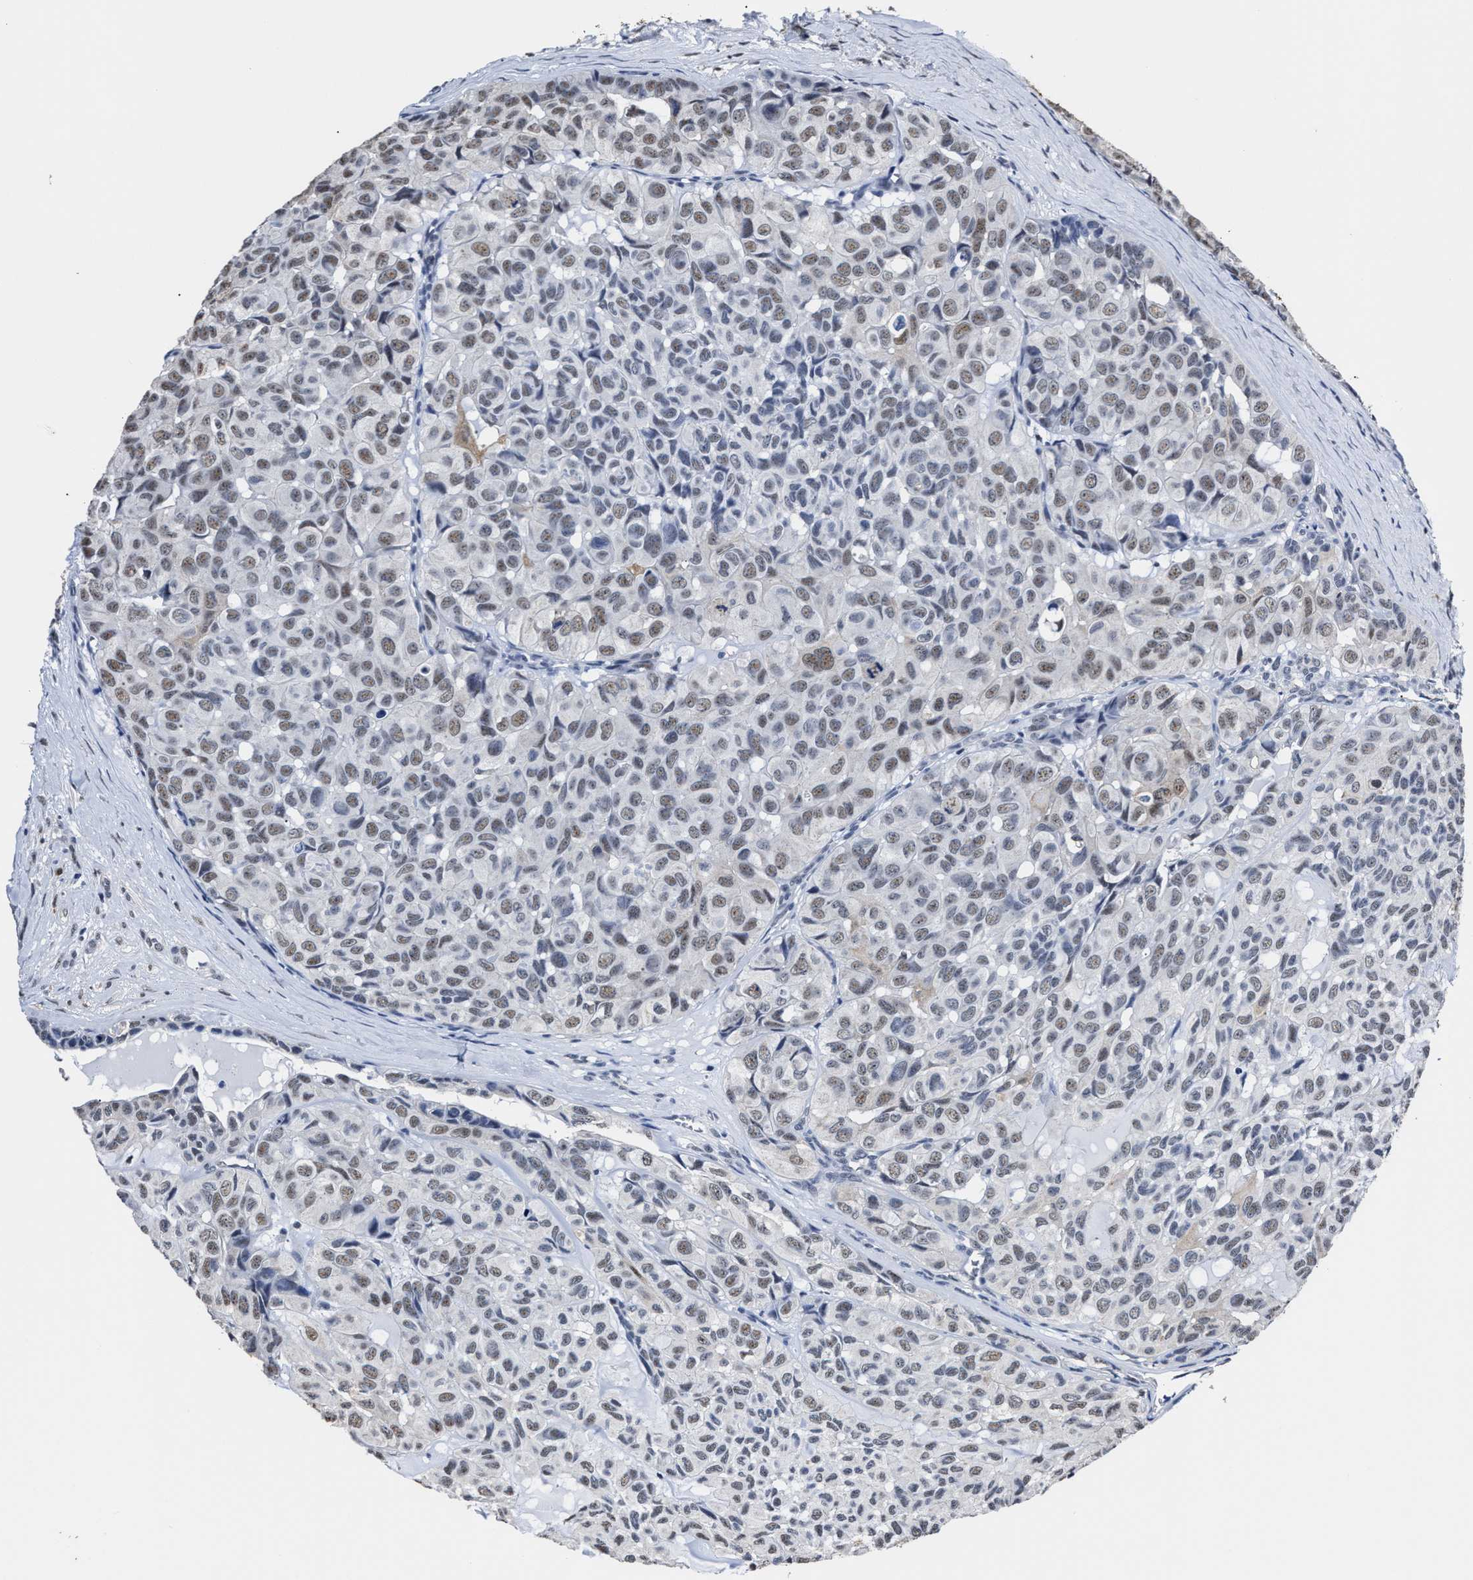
{"staining": {"intensity": "weak", "quantity": ">75%", "location": "nuclear"}, "tissue": "head and neck cancer", "cell_type": "Tumor cells", "image_type": "cancer", "snomed": [{"axis": "morphology", "description": "Adenocarcinoma, NOS"}, {"axis": "topography", "description": "Salivary gland, NOS"}, {"axis": "topography", "description": "Head-Neck"}], "caption": "IHC histopathology image of neoplastic tissue: head and neck cancer stained using IHC shows low levels of weak protein expression localized specifically in the nuclear of tumor cells, appearing as a nuclear brown color.", "gene": "PRPF4B", "patient": {"sex": "female", "age": 76}}